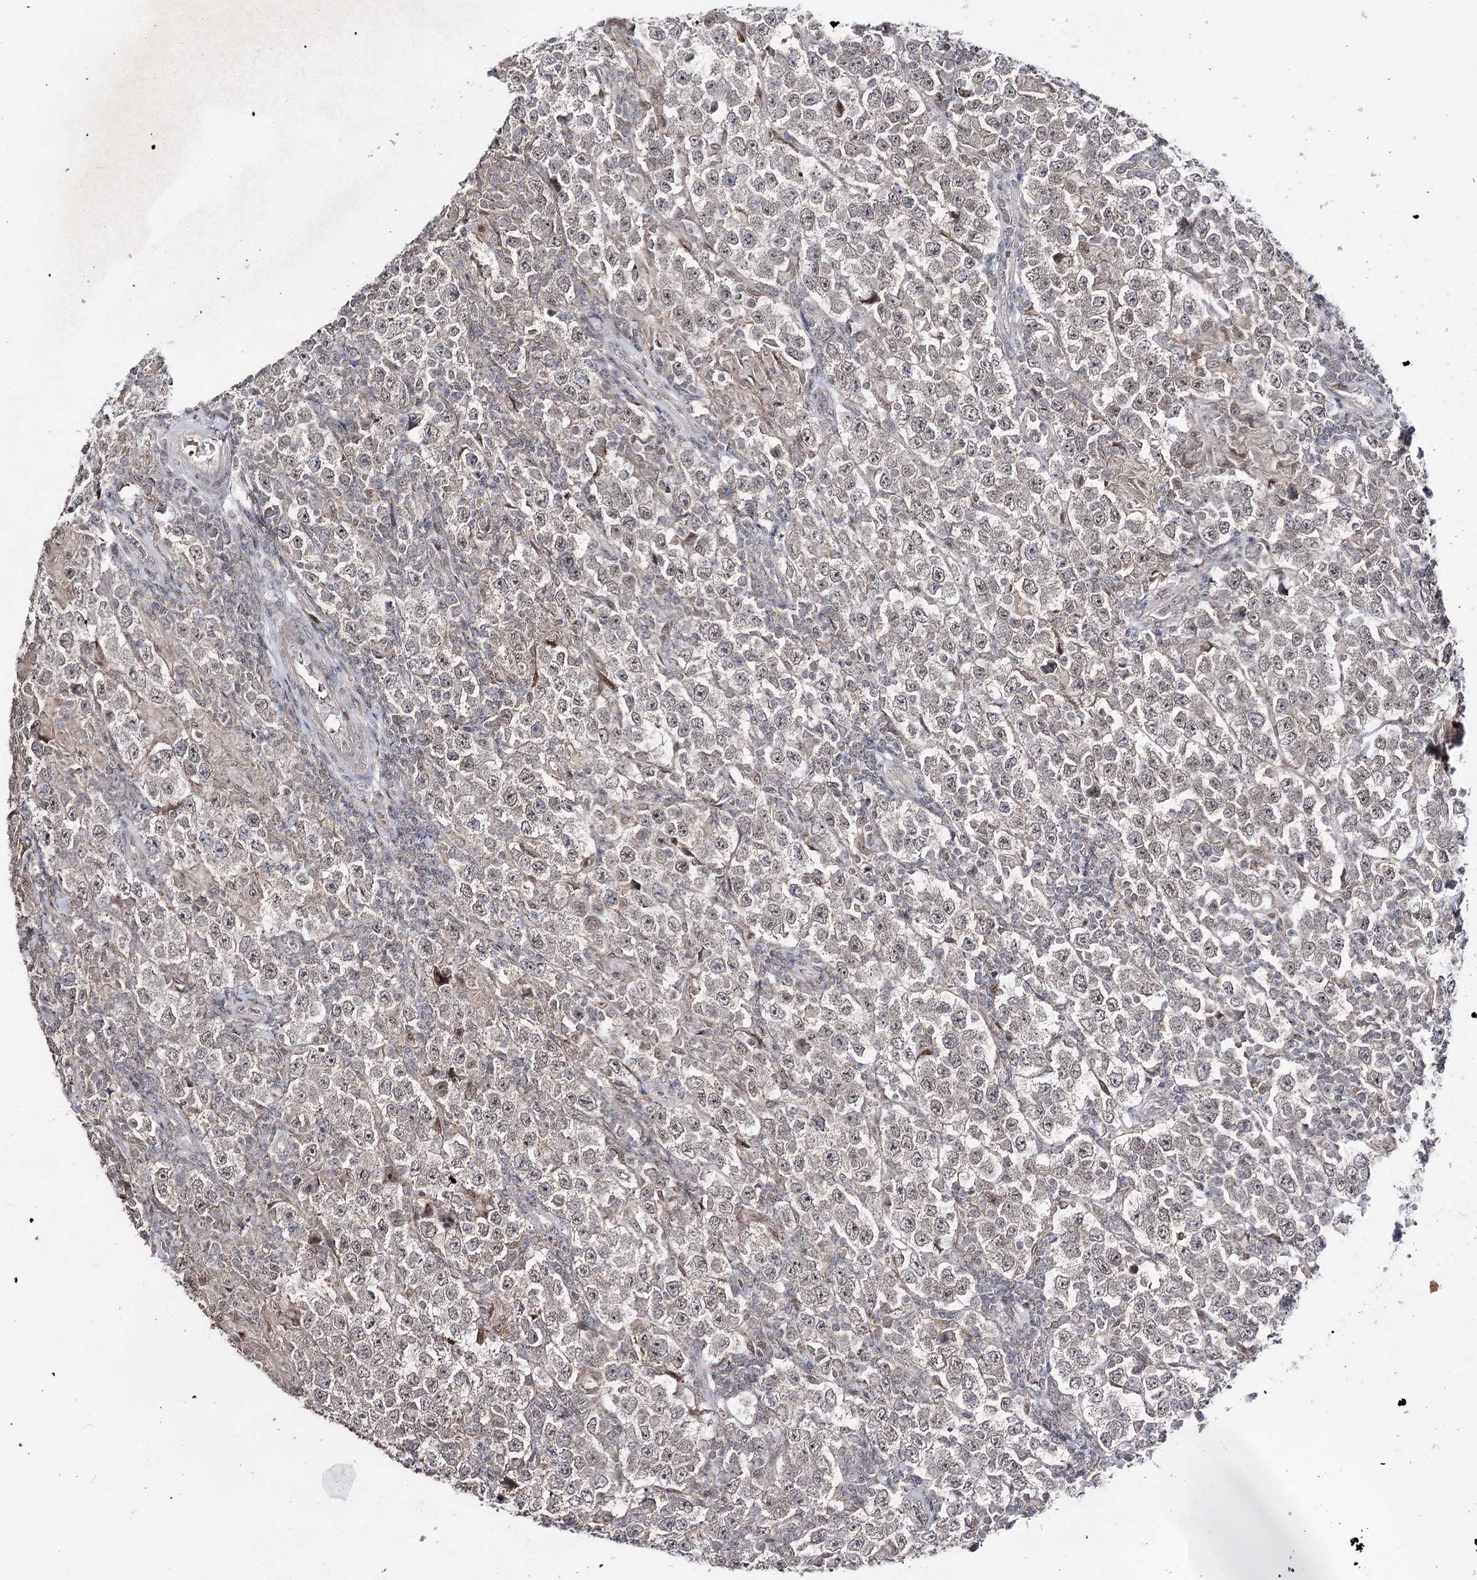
{"staining": {"intensity": "weak", "quantity": "<25%", "location": "nuclear"}, "tissue": "testis cancer", "cell_type": "Tumor cells", "image_type": "cancer", "snomed": [{"axis": "morphology", "description": "Normal tissue, NOS"}, {"axis": "morphology", "description": "Urothelial carcinoma, High grade"}, {"axis": "morphology", "description": "Seminoma, NOS"}, {"axis": "morphology", "description": "Carcinoma, Embryonal, NOS"}, {"axis": "topography", "description": "Urinary bladder"}, {"axis": "topography", "description": "Testis"}], "caption": "Immunohistochemical staining of human testis cancer (embryonal carcinoma) demonstrates no significant expression in tumor cells.", "gene": "HSD11B2", "patient": {"sex": "male", "age": 41}}